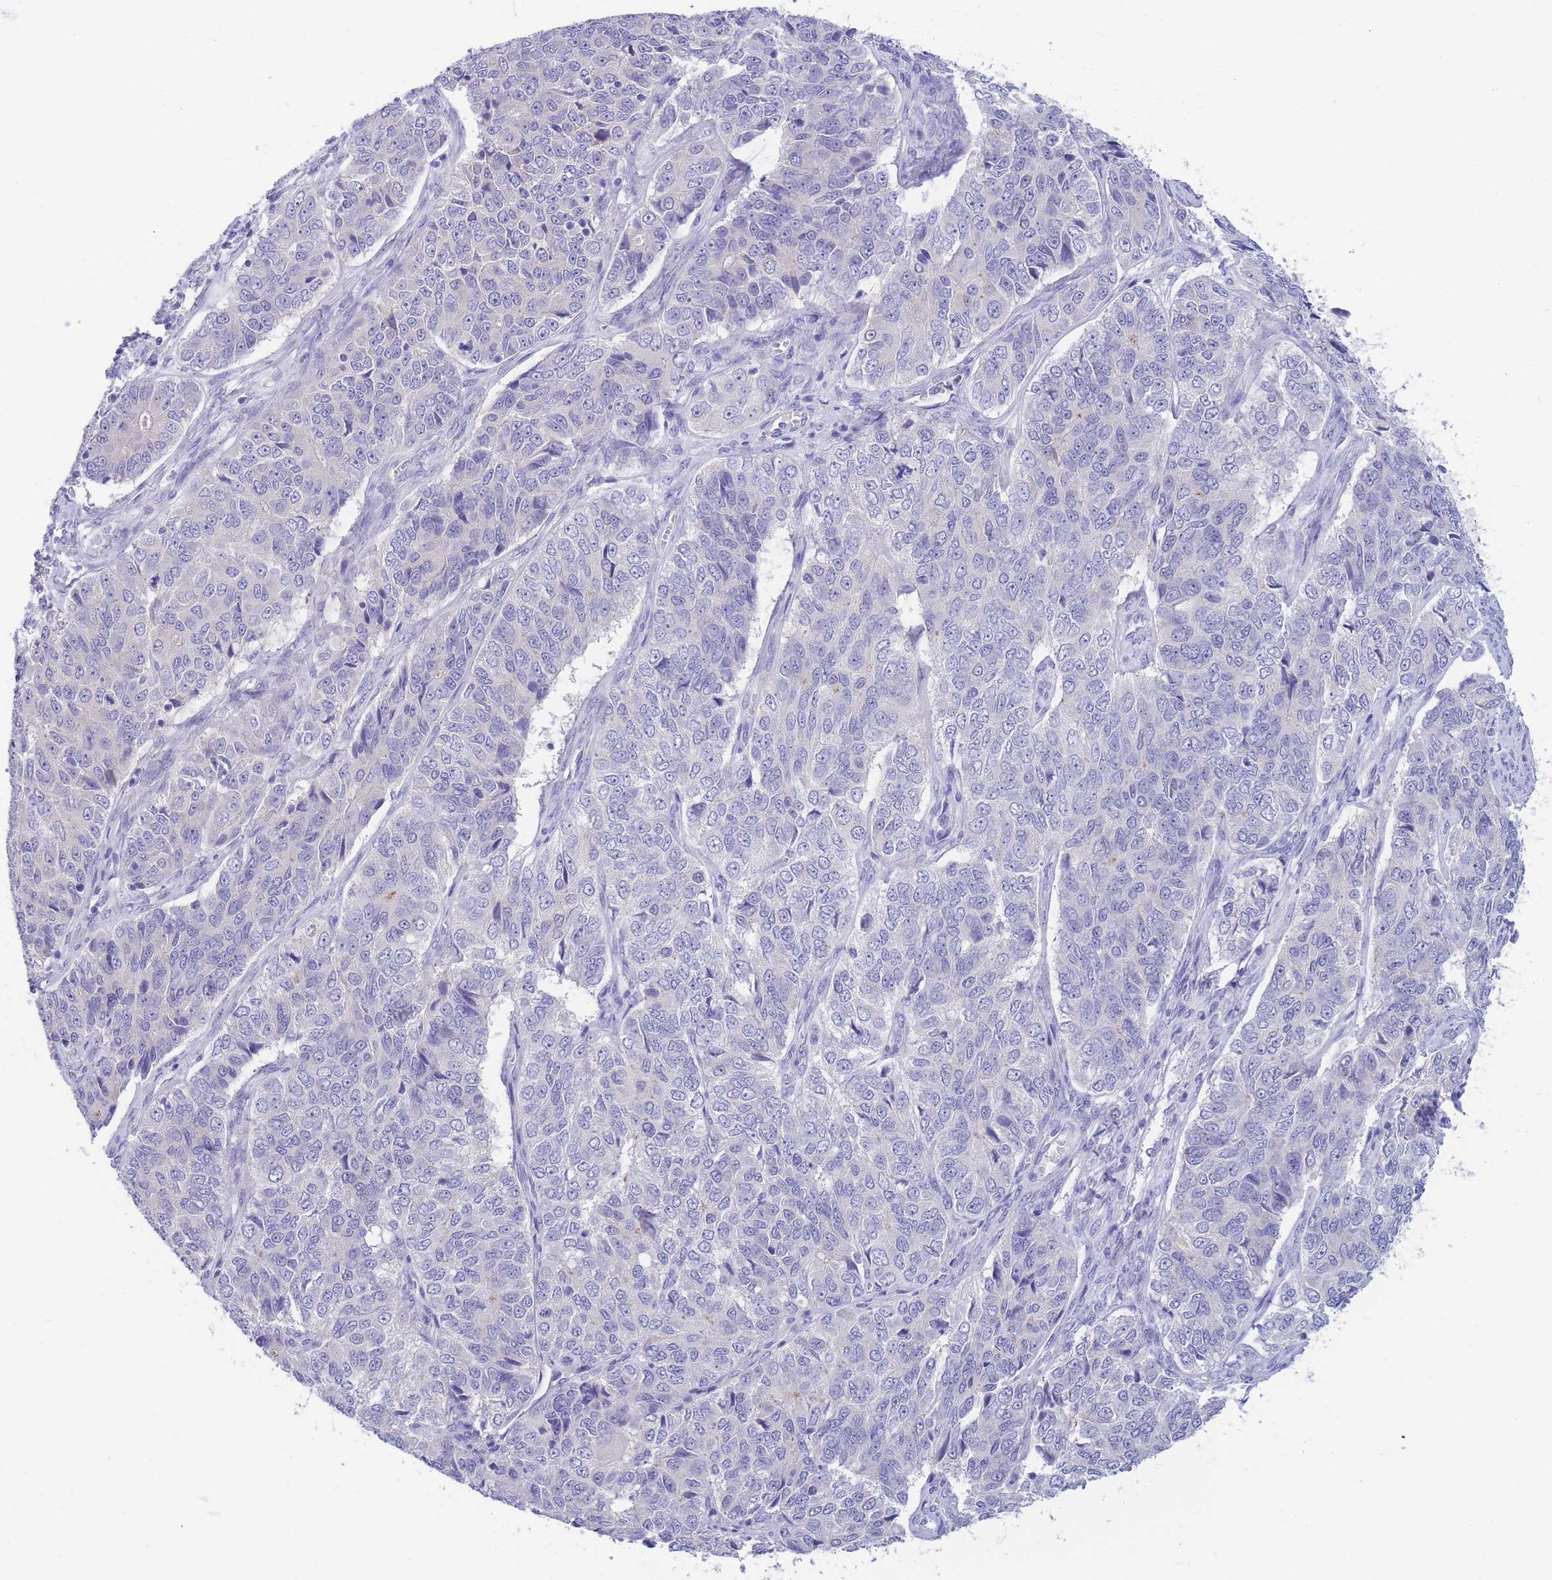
{"staining": {"intensity": "negative", "quantity": "none", "location": "none"}, "tissue": "ovarian cancer", "cell_type": "Tumor cells", "image_type": "cancer", "snomed": [{"axis": "morphology", "description": "Carcinoma, endometroid"}, {"axis": "topography", "description": "Ovary"}], "caption": "This is an IHC micrograph of ovarian endometroid carcinoma. There is no expression in tumor cells.", "gene": "PCDHB3", "patient": {"sex": "female", "age": 51}}